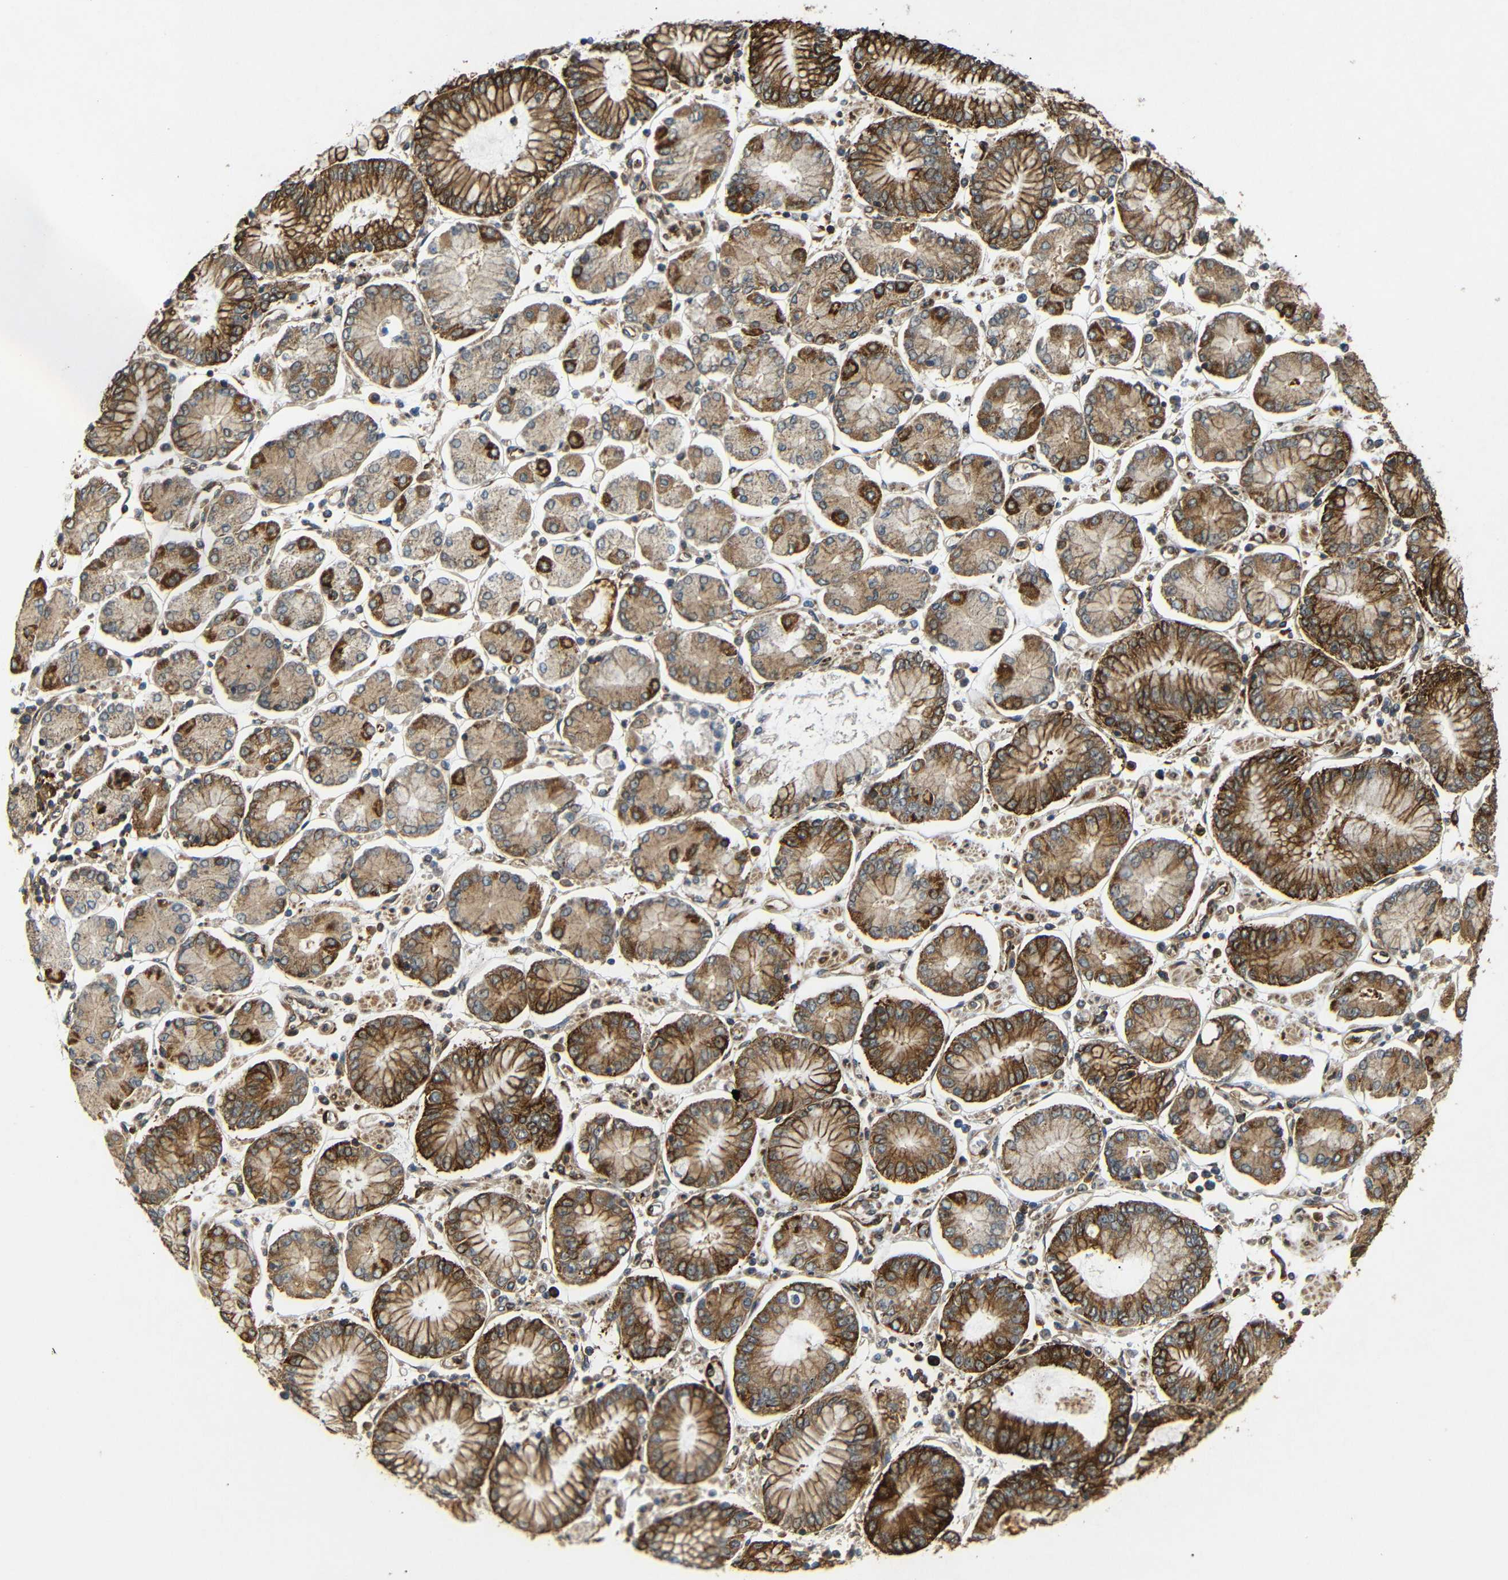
{"staining": {"intensity": "strong", "quantity": ">75%", "location": "cytoplasmic/membranous"}, "tissue": "stomach cancer", "cell_type": "Tumor cells", "image_type": "cancer", "snomed": [{"axis": "morphology", "description": "Adenocarcinoma, NOS"}, {"axis": "topography", "description": "Stomach"}], "caption": "Strong cytoplasmic/membranous protein staining is appreciated in about >75% of tumor cells in stomach cancer. Using DAB (brown) and hematoxylin (blue) stains, captured at high magnification using brightfield microscopy.", "gene": "BTF3", "patient": {"sex": "male", "age": 76}}